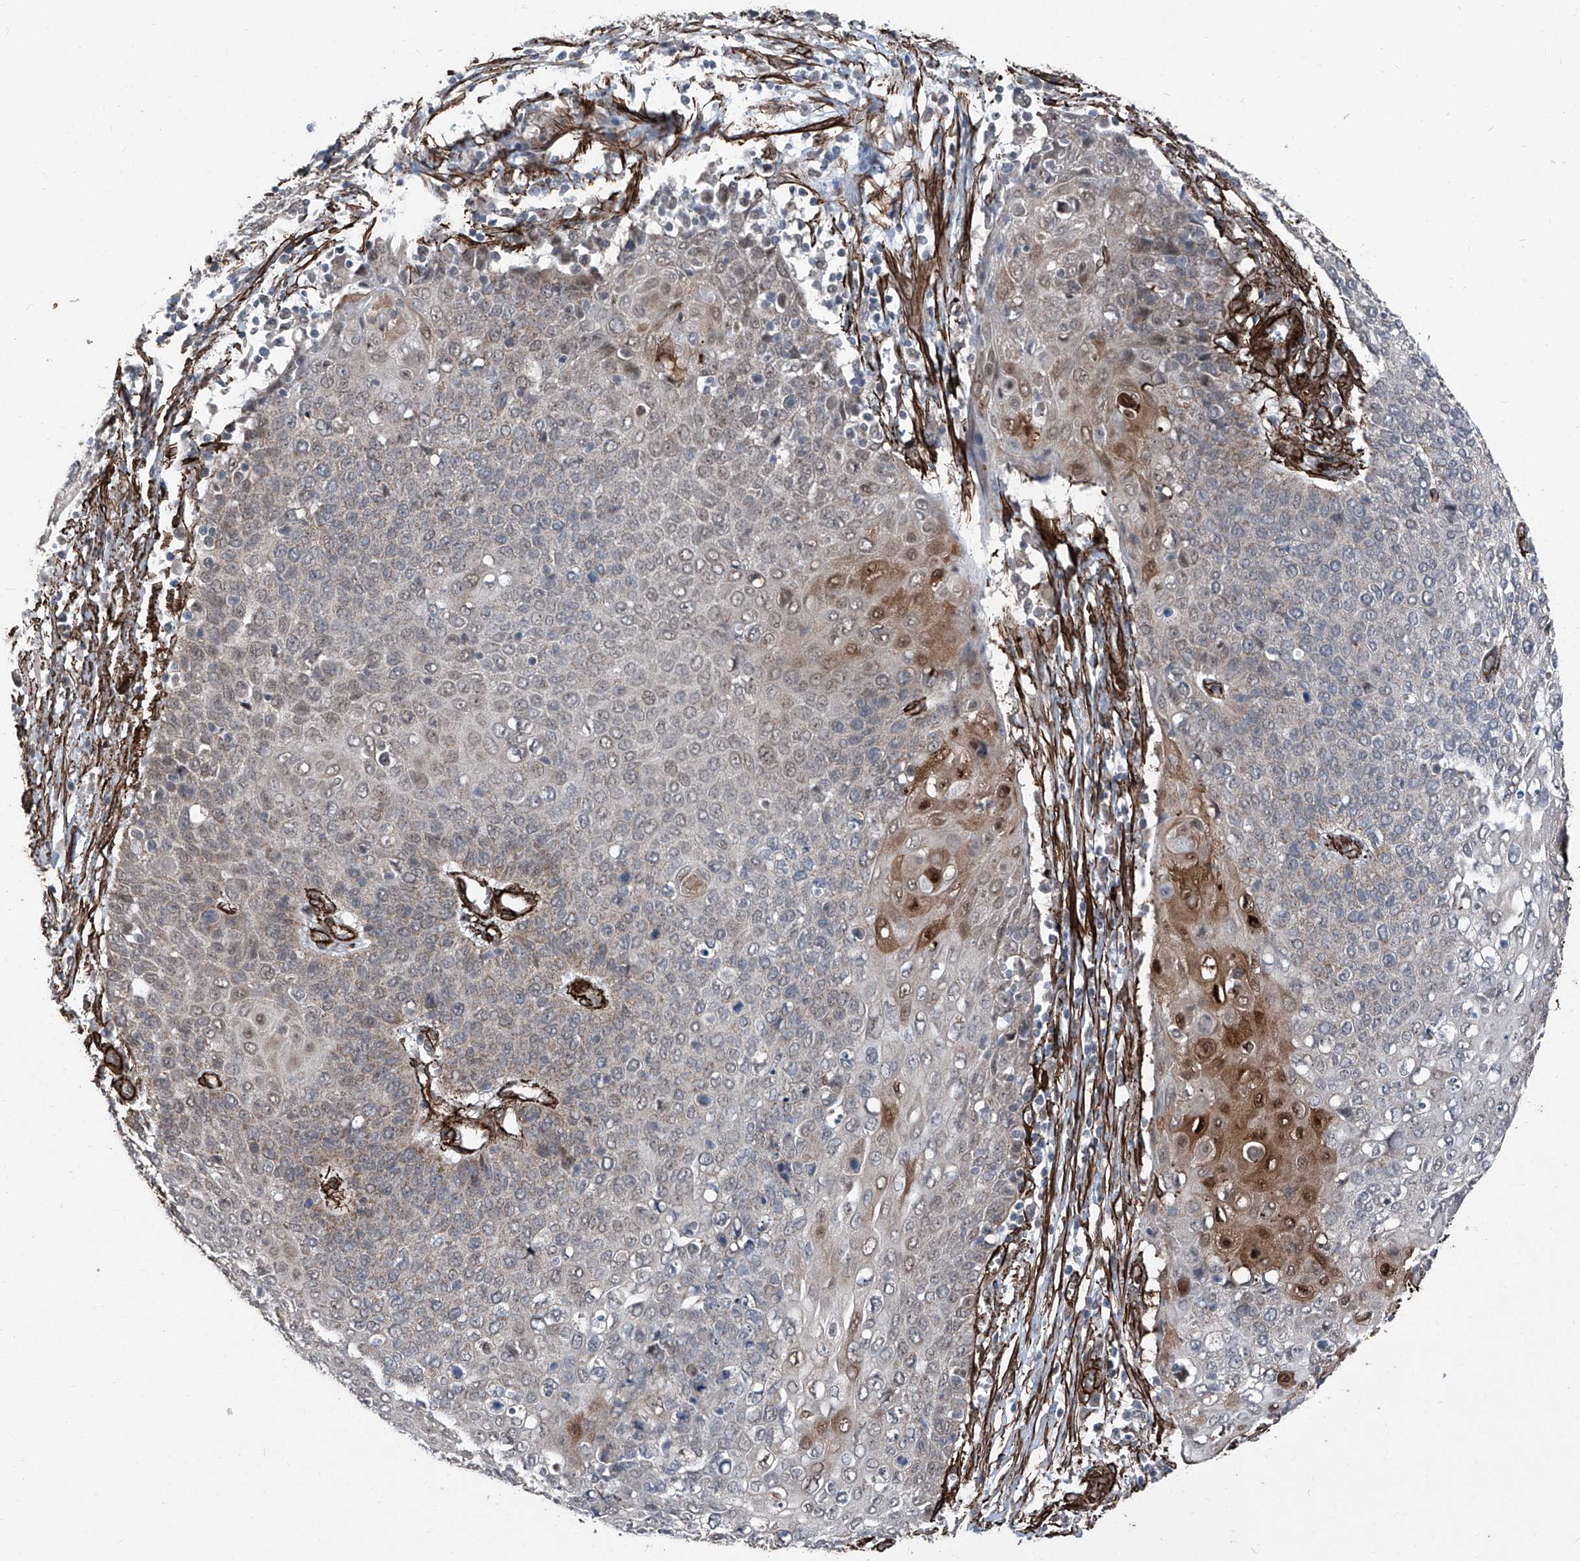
{"staining": {"intensity": "moderate", "quantity": "<25%", "location": "cytoplasmic/membranous,nuclear"}, "tissue": "cervical cancer", "cell_type": "Tumor cells", "image_type": "cancer", "snomed": [{"axis": "morphology", "description": "Squamous cell carcinoma, NOS"}, {"axis": "topography", "description": "Cervix"}], "caption": "DAB immunohistochemical staining of cervical cancer shows moderate cytoplasmic/membranous and nuclear protein staining in about <25% of tumor cells. Nuclei are stained in blue.", "gene": "COA7", "patient": {"sex": "female", "age": 39}}